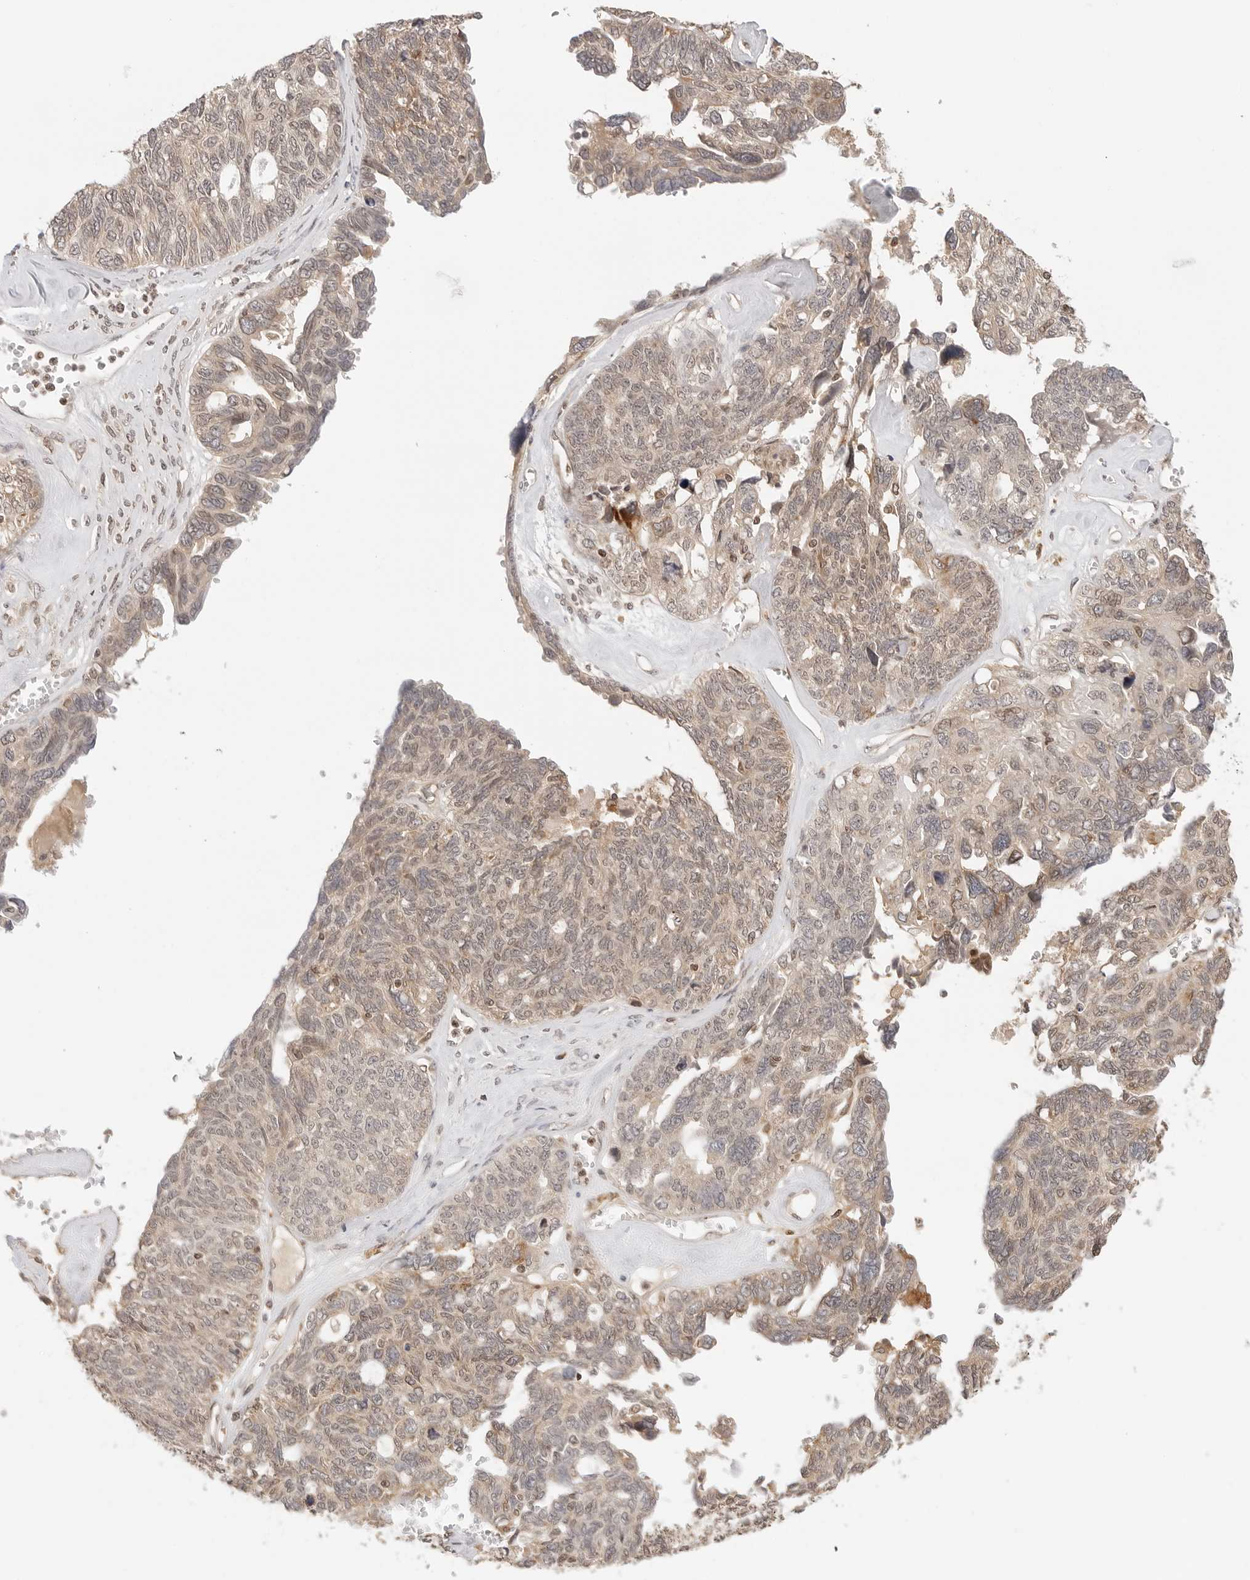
{"staining": {"intensity": "weak", "quantity": "25%-75%", "location": "cytoplasmic/membranous,nuclear"}, "tissue": "ovarian cancer", "cell_type": "Tumor cells", "image_type": "cancer", "snomed": [{"axis": "morphology", "description": "Cystadenocarcinoma, serous, NOS"}, {"axis": "topography", "description": "Ovary"}], "caption": "Ovarian cancer (serous cystadenocarcinoma) tissue displays weak cytoplasmic/membranous and nuclear staining in approximately 25%-75% of tumor cells, visualized by immunohistochemistry.", "gene": "POLH", "patient": {"sex": "female", "age": 79}}